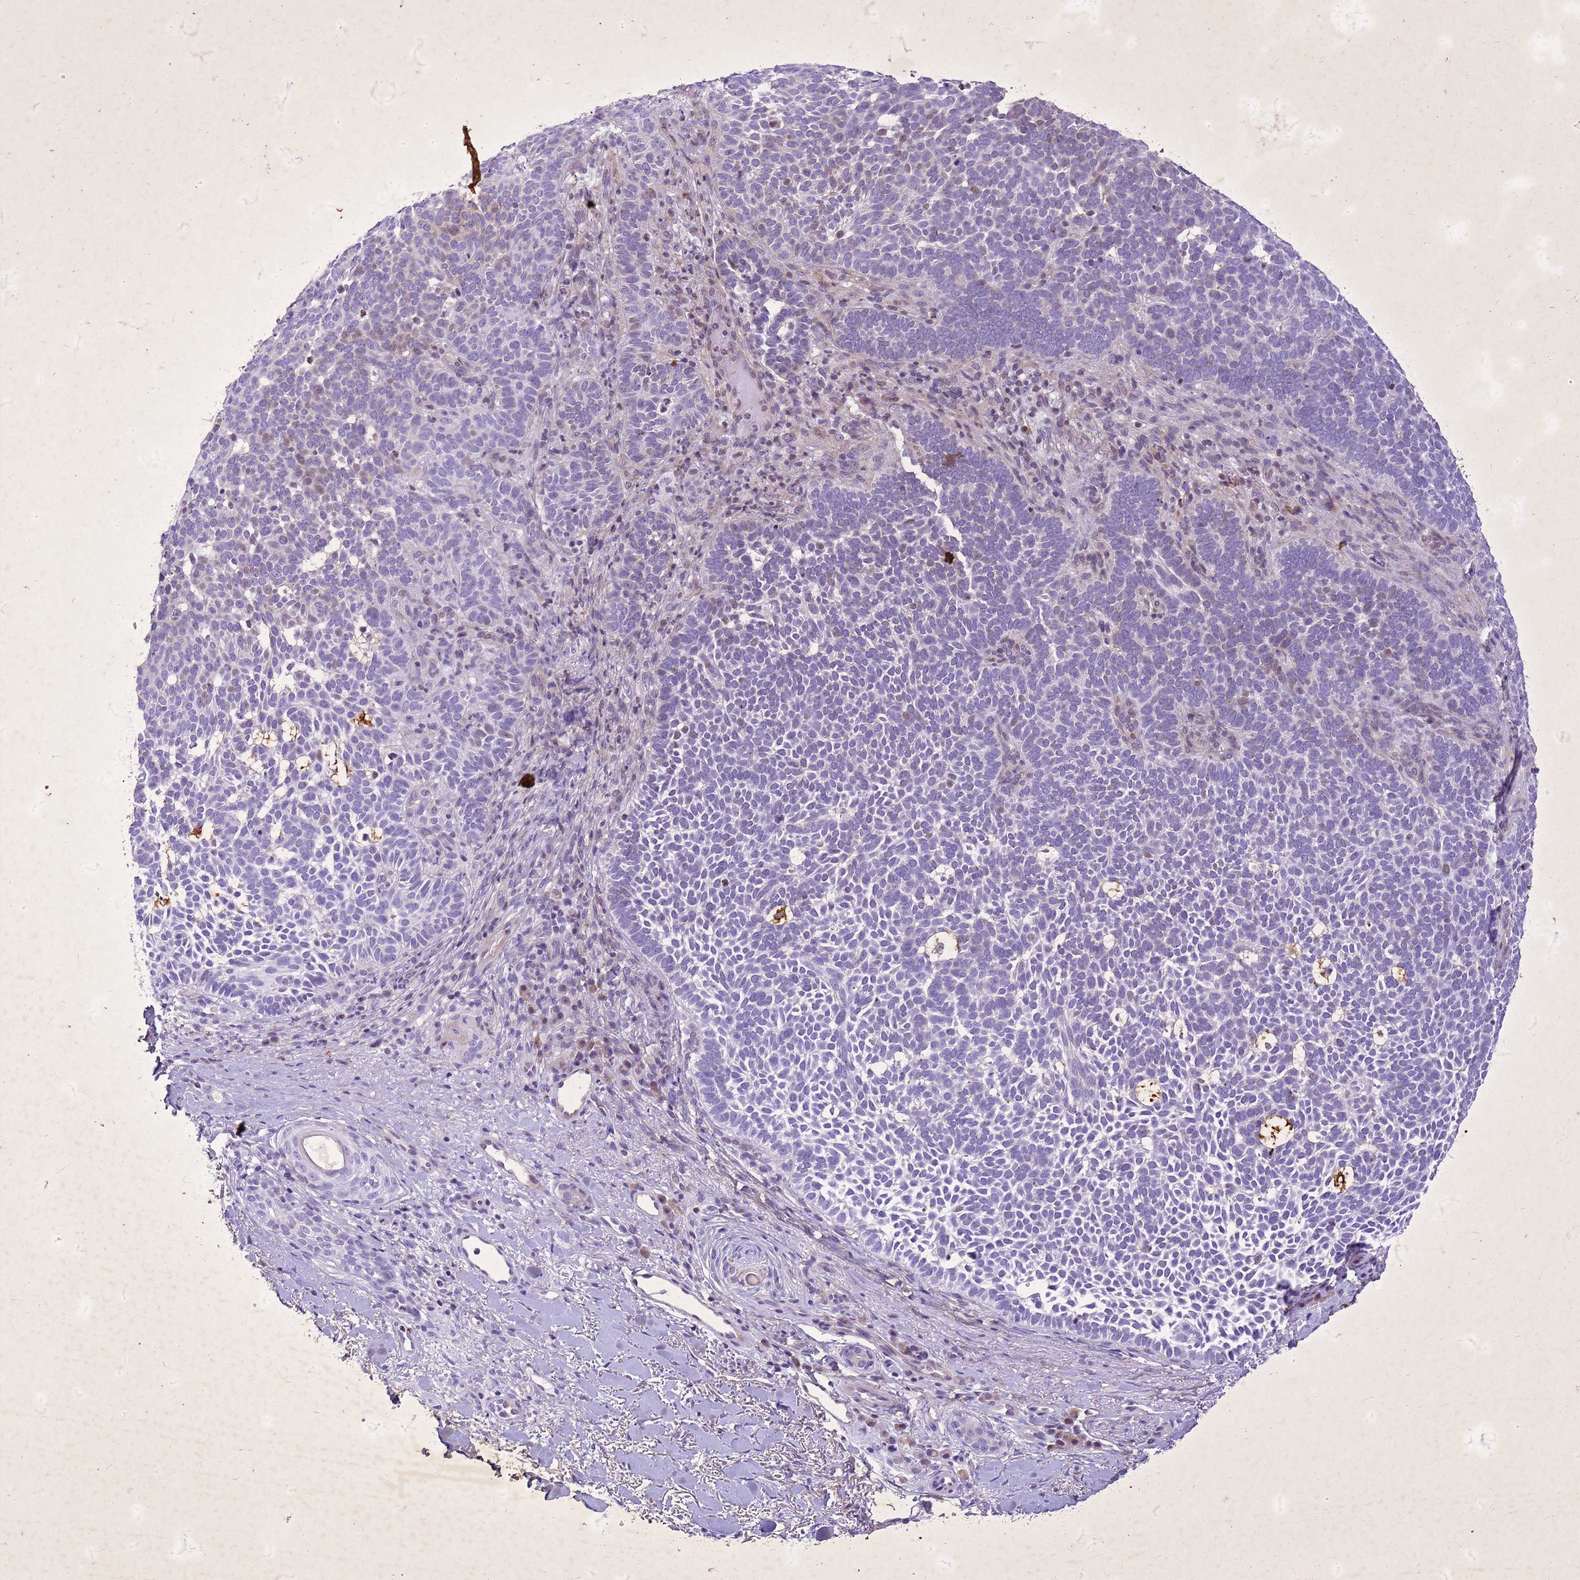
{"staining": {"intensity": "moderate", "quantity": "<25%", "location": "nuclear"}, "tissue": "skin cancer", "cell_type": "Tumor cells", "image_type": "cancer", "snomed": [{"axis": "morphology", "description": "Basal cell carcinoma"}, {"axis": "topography", "description": "Skin"}], "caption": "Brown immunohistochemical staining in skin basal cell carcinoma displays moderate nuclear positivity in about <25% of tumor cells. Ihc stains the protein in brown and the nuclei are stained blue.", "gene": "COPS9", "patient": {"sex": "female", "age": 77}}